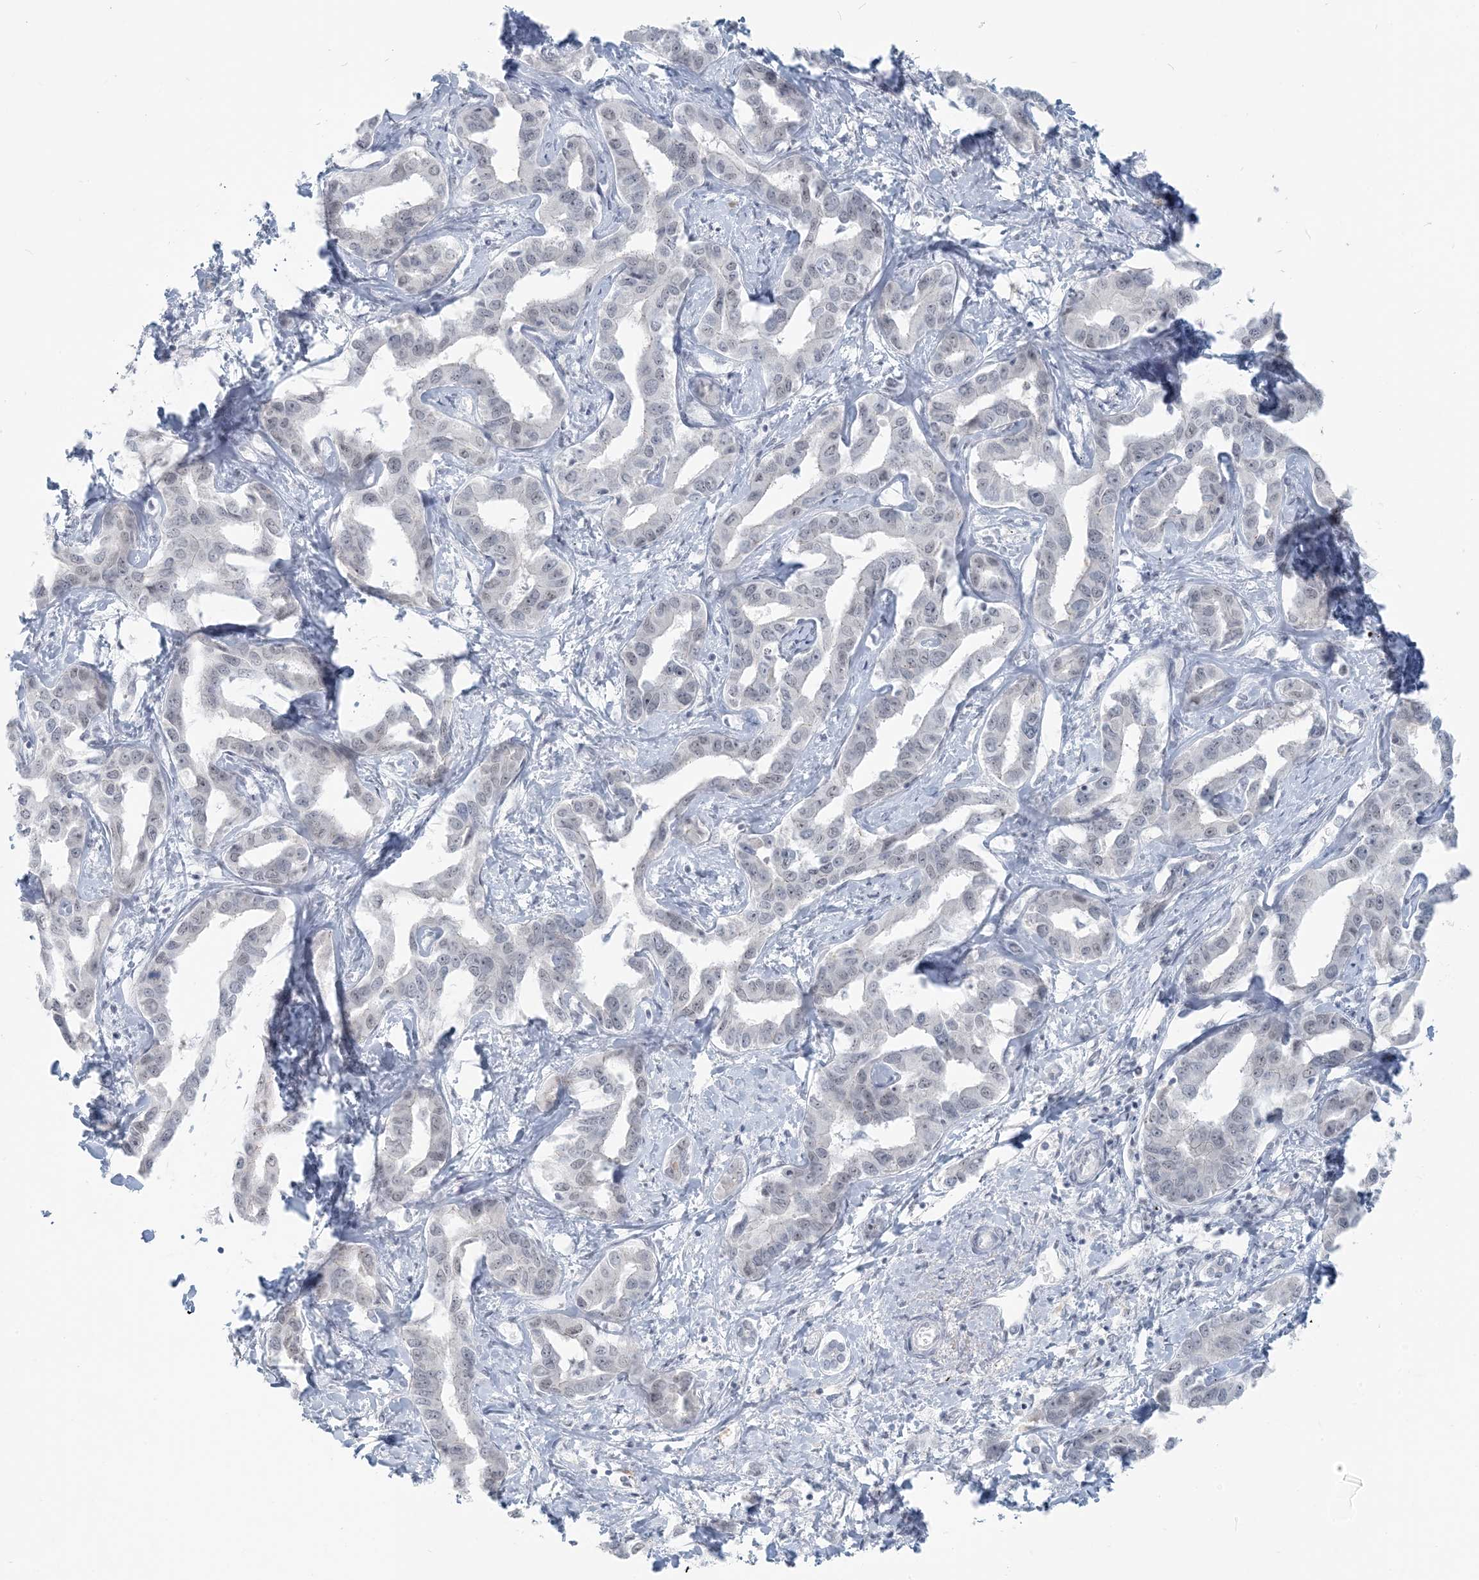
{"staining": {"intensity": "negative", "quantity": "none", "location": "none"}, "tissue": "liver cancer", "cell_type": "Tumor cells", "image_type": "cancer", "snomed": [{"axis": "morphology", "description": "Cholangiocarcinoma"}, {"axis": "topography", "description": "Liver"}], "caption": "Immunohistochemistry (IHC) of human cholangiocarcinoma (liver) reveals no staining in tumor cells.", "gene": "SCML1", "patient": {"sex": "male", "age": 59}}